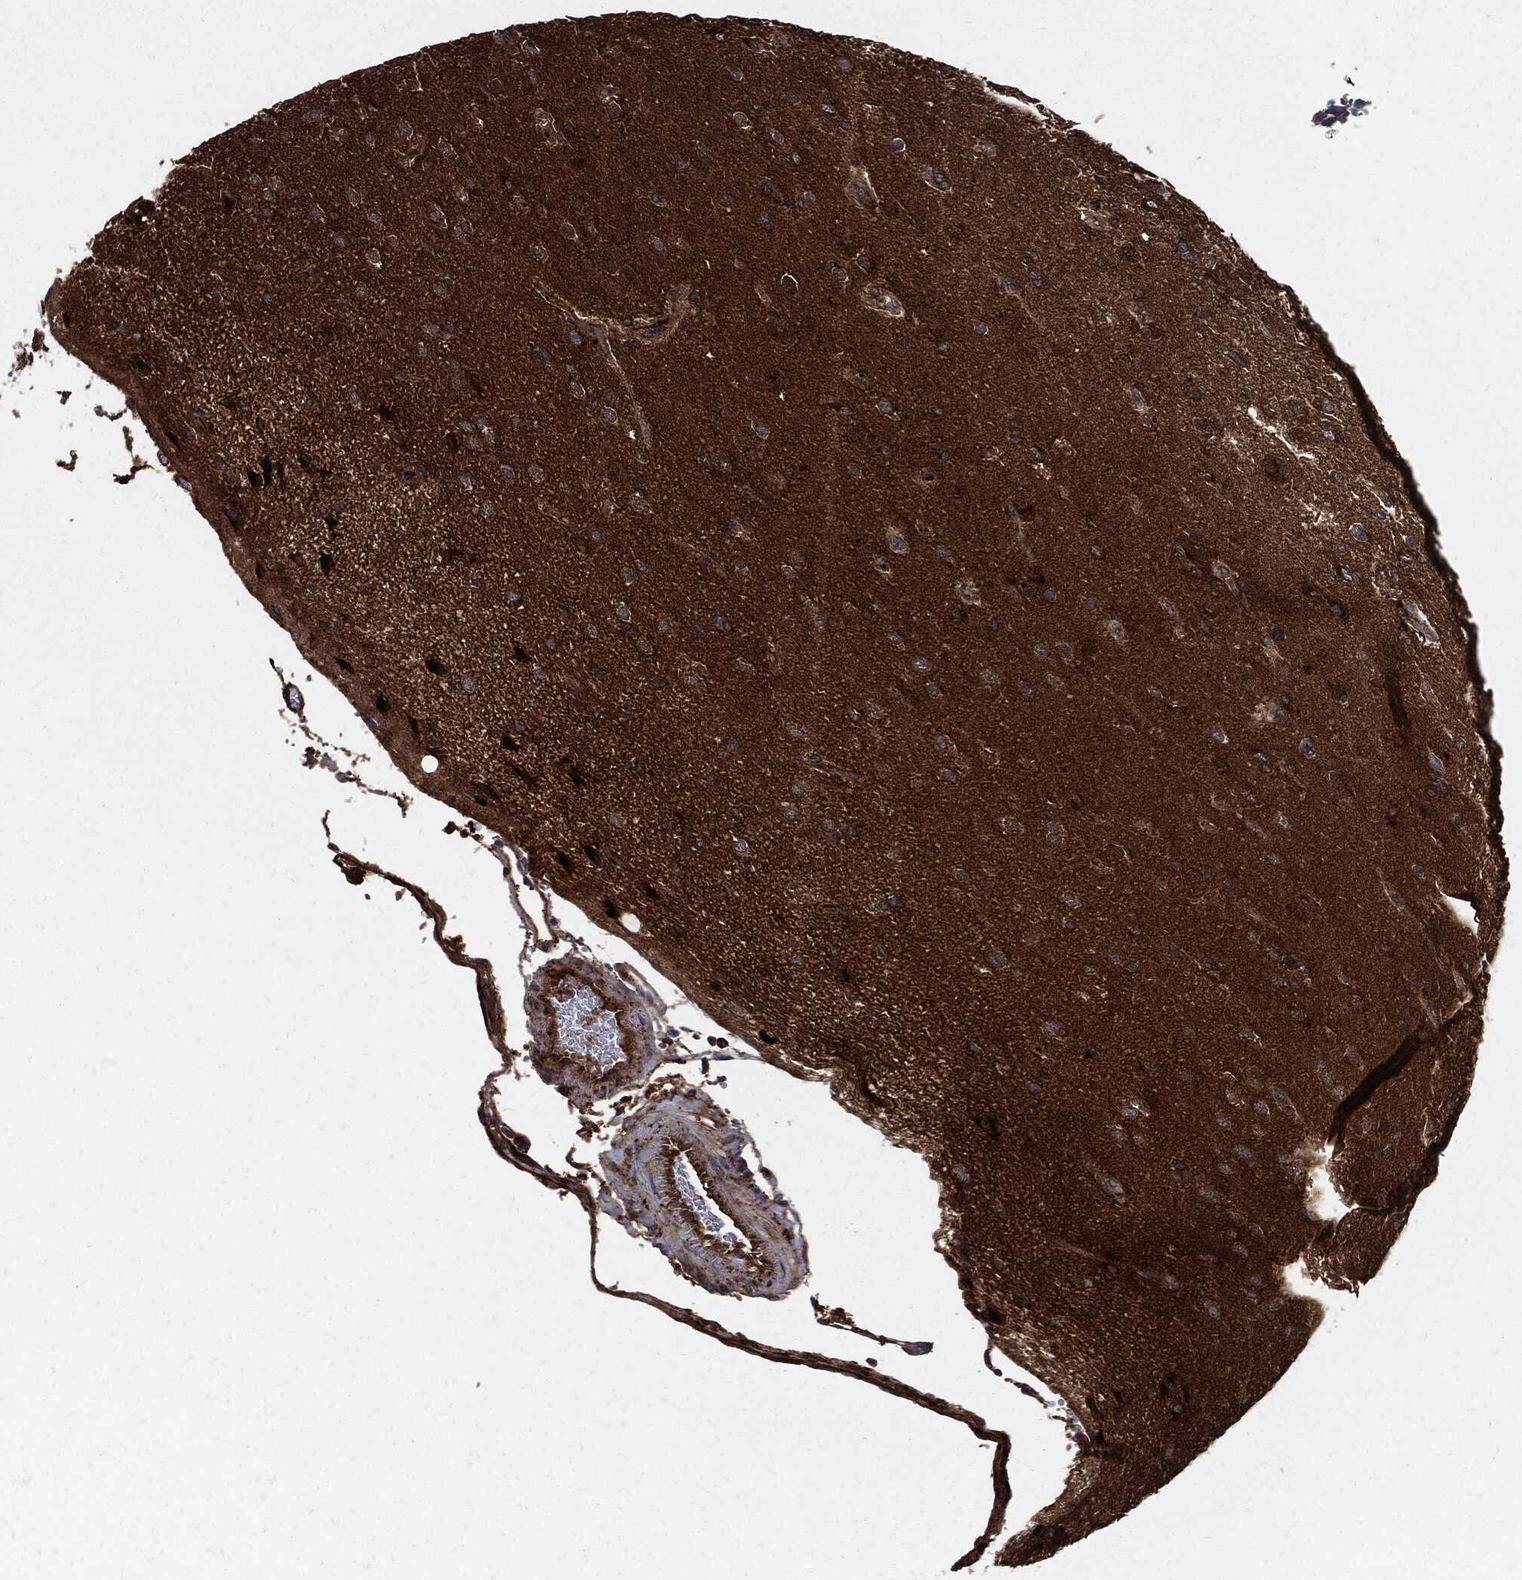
{"staining": {"intensity": "strong", "quantity": "25%-75%", "location": "cytoplasmic/membranous"}, "tissue": "glioma", "cell_type": "Tumor cells", "image_type": "cancer", "snomed": [{"axis": "morphology", "description": "Glioma, malignant, High grade"}, {"axis": "topography", "description": "Brain"}], "caption": "Protein expression analysis of malignant high-grade glioma exhibits strong cytoplasmic/membranous positivity in about 25%-75% of tumor cells. (IHC, brightfield microscopy, high magnification).", "gene": "CLU", "patient": {"sex": "male", "age": 56}}